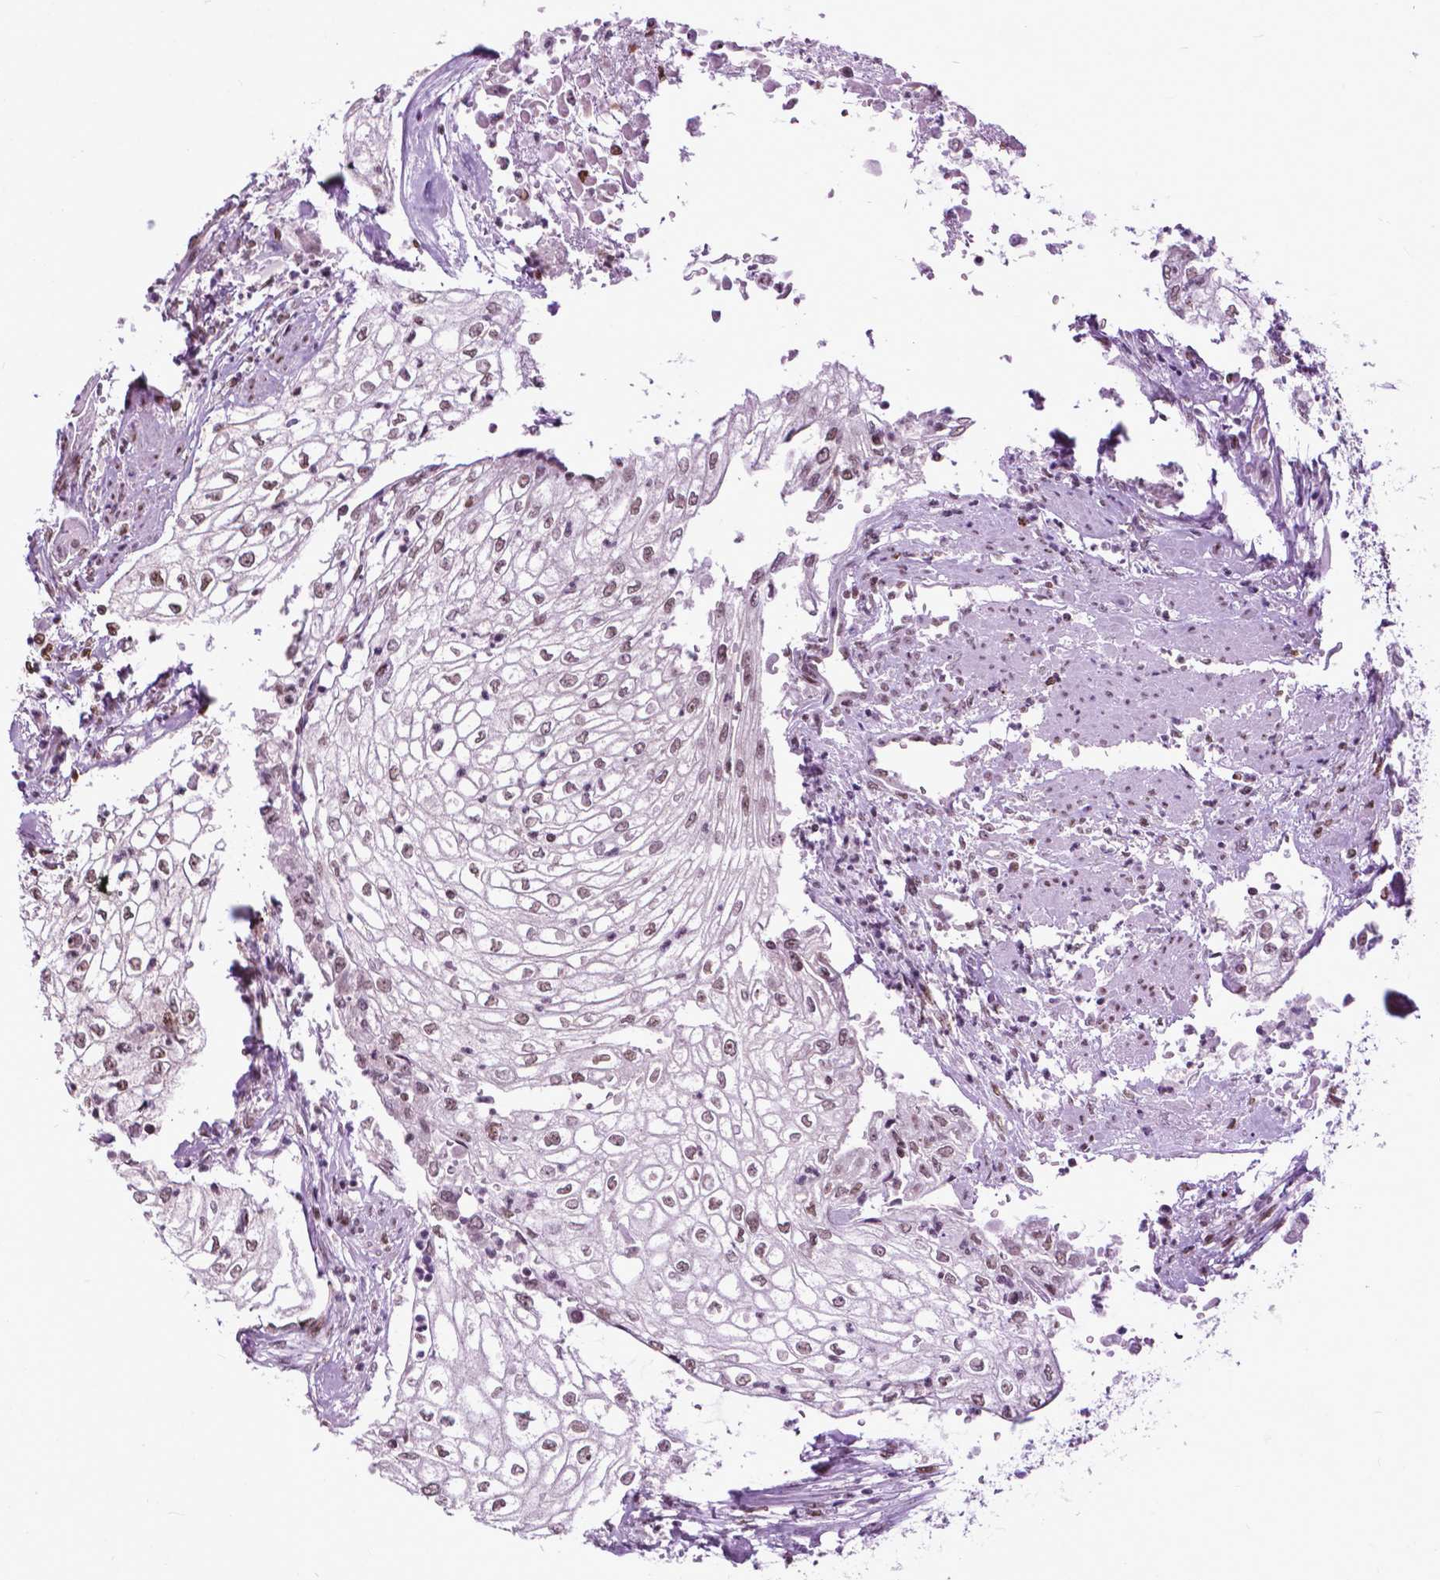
{"staining": {"intensity": "weak", "quantity": ">75%", "location": "nuclear"}, "tissue": "urothelial cancer", "cell_type": "Tumor cells", "image_type": "cancer", "snomed": [{"axis": "morphology", "description": "Urothelial carcinoma, High grade"}, {"axis": "topography", "description": "Urinary bladder"}], "caption": "The immunohistochemical stain labels weak nuclear staining in tumor cells of urothelial carcinoma (high-grade) tissue.", "gene": "EAF1", "patient": {"sex": "male", "age": 62}}